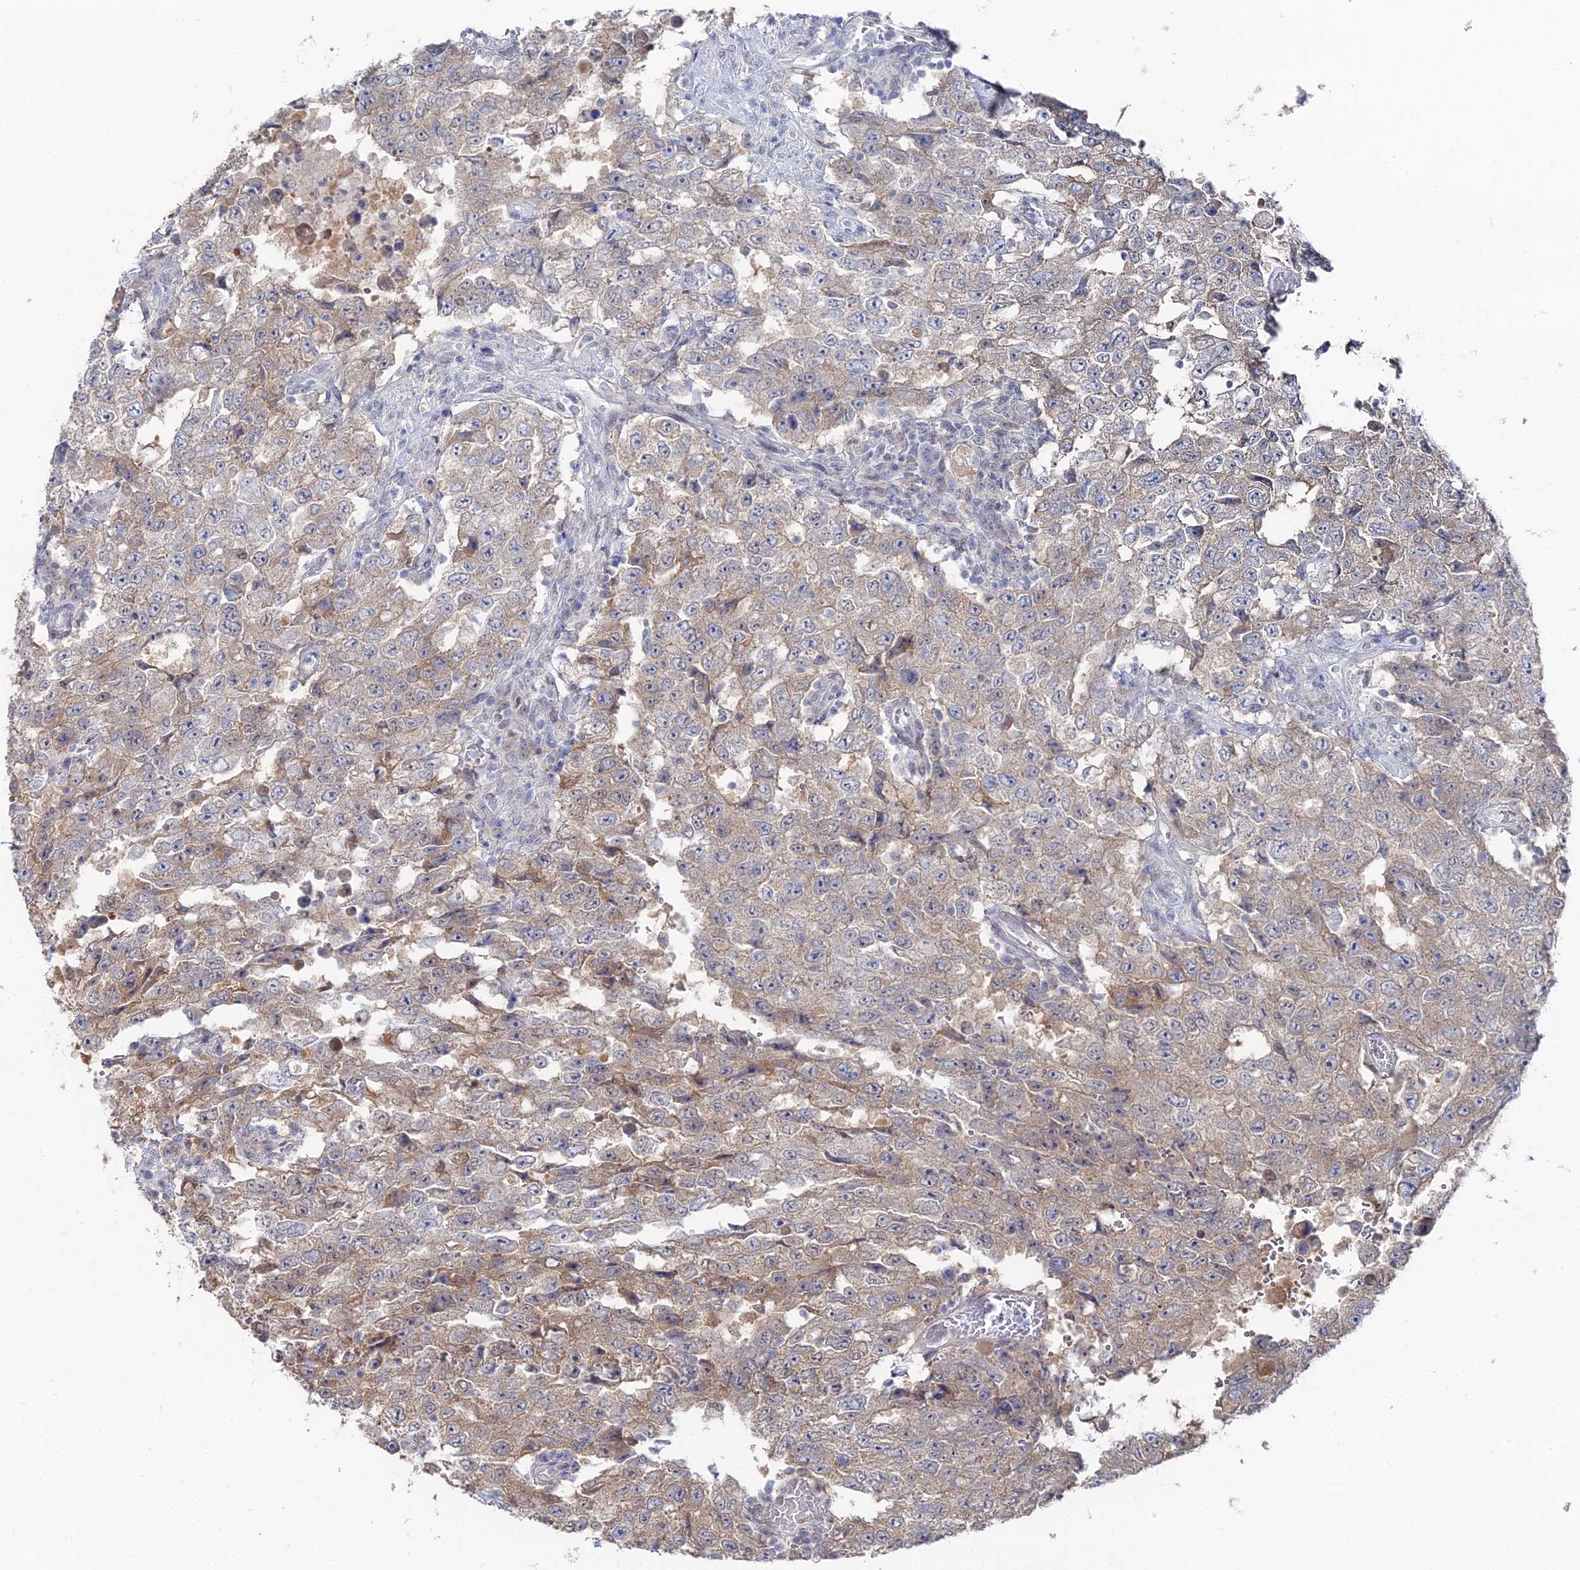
{"staining": {"intensity": "weak", "quantity": "25%-75%", "location": "cytoplasmic/membranous"}, "tissue": "testis cancer", "cell_type": "Tumor cells", "image_type": "cancer", "snomed": [{"axis": "morphology", "description": "Carcinoma, Embryonal, NOS"}, {"axis": "topography", "description": "Testis"}], "caption": "Testis cancer was stained to show a protein in brown. There is low levels of weak cytoplasmic/membranous staining in approximately 25%-75% of tumor cells.", "gene": "THAP4", "patient": {"sex": "male", "age": 26}}